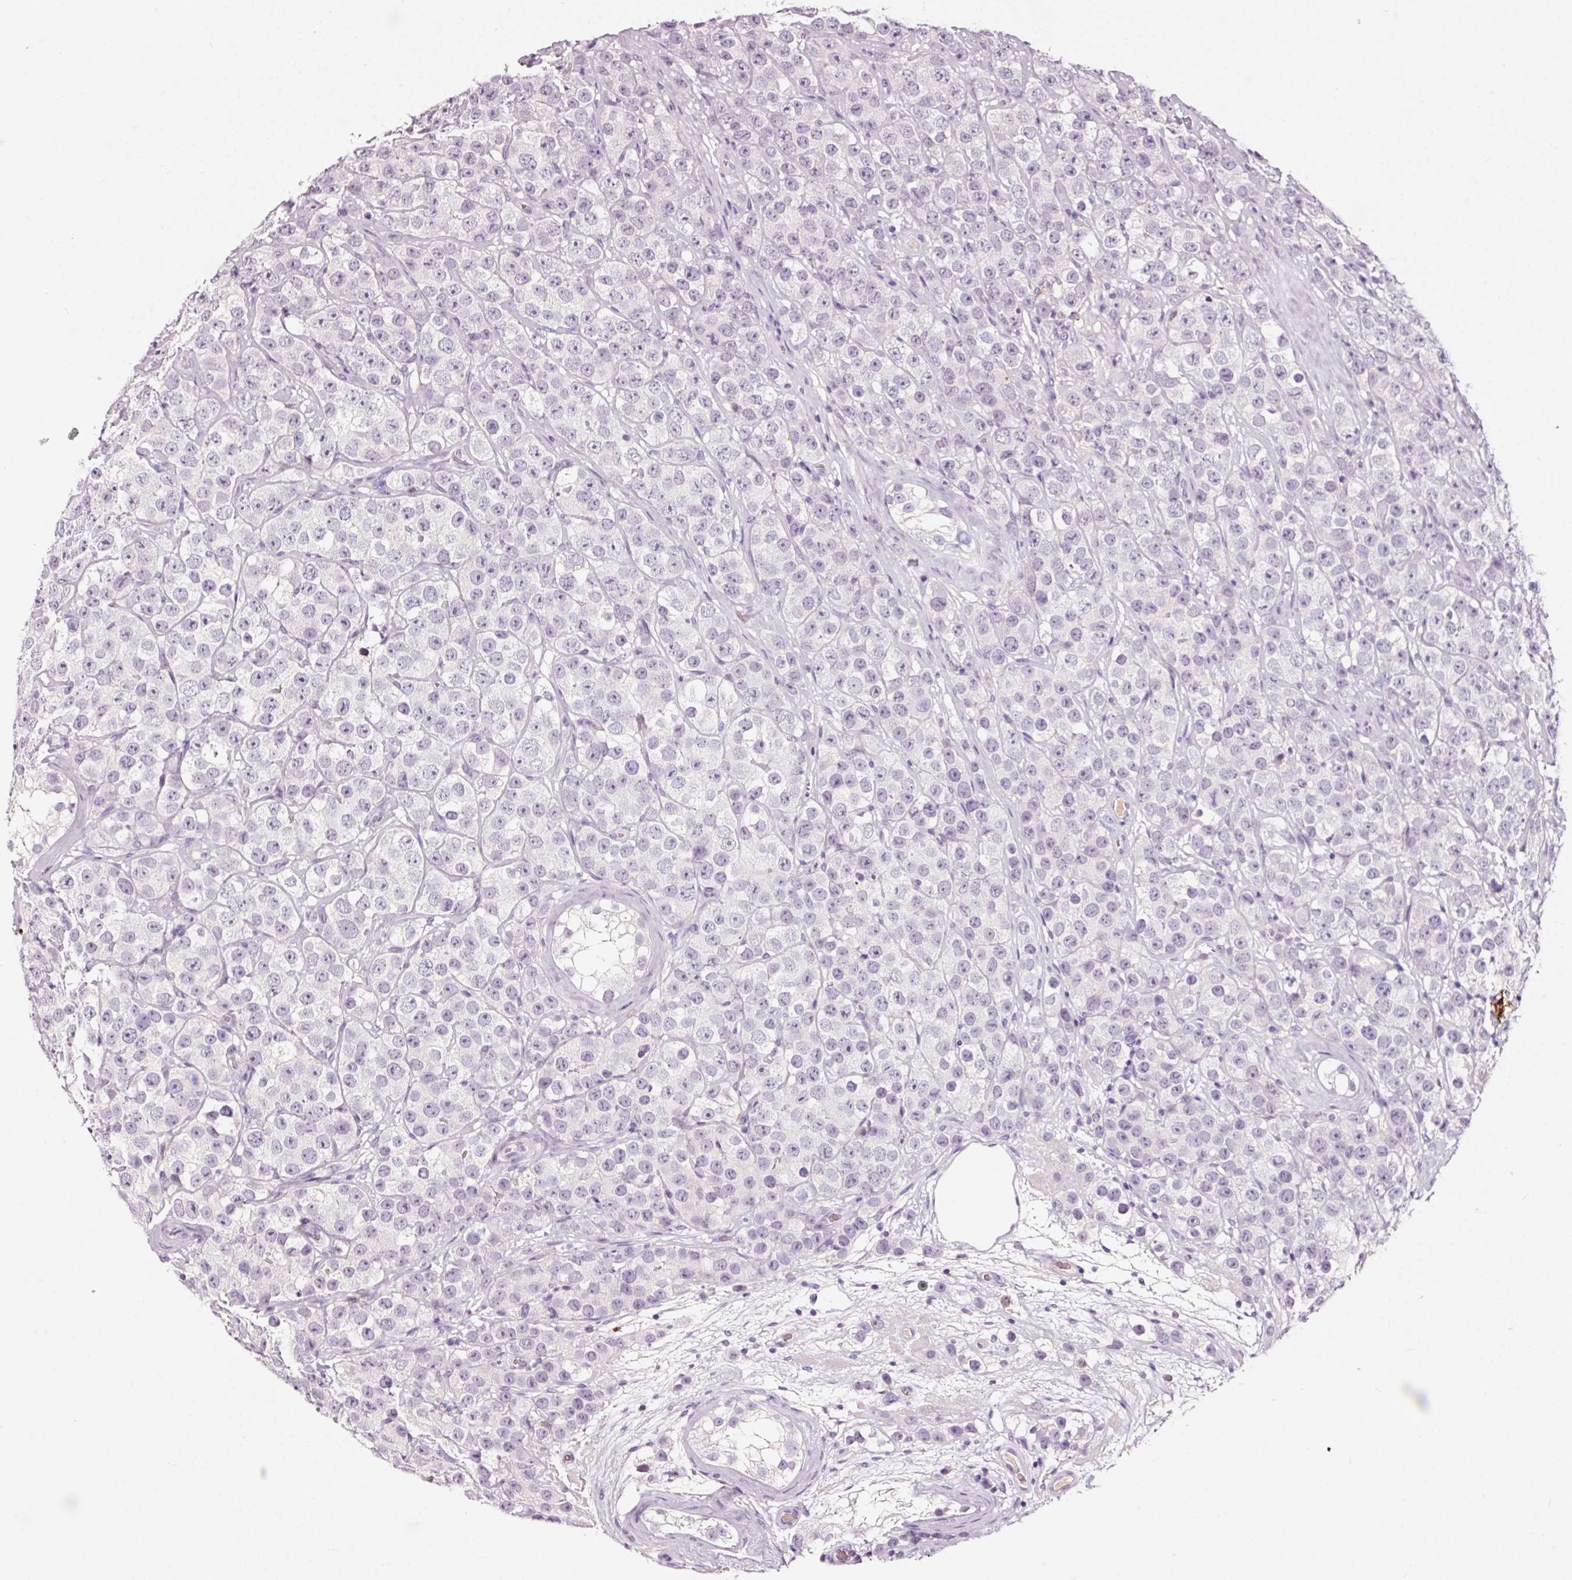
{"staining": {"intensity": "negative", "quantity": "none", "location": "none"}, "tissue": "testis cancer", "cell_type": "Tumor cells", "image_type": "cancer", "snomed": [{"axis": "morphology", "description": "Seminoma, NOS"}, {"axis": "topography", "description": "Testis"}], "caption": "Immunohistochemistry (IHC) of testis cancer reveals no staining in tumor cells.", "gene": "LAMP3", "patient": {"sex": "male", "age": 28}}